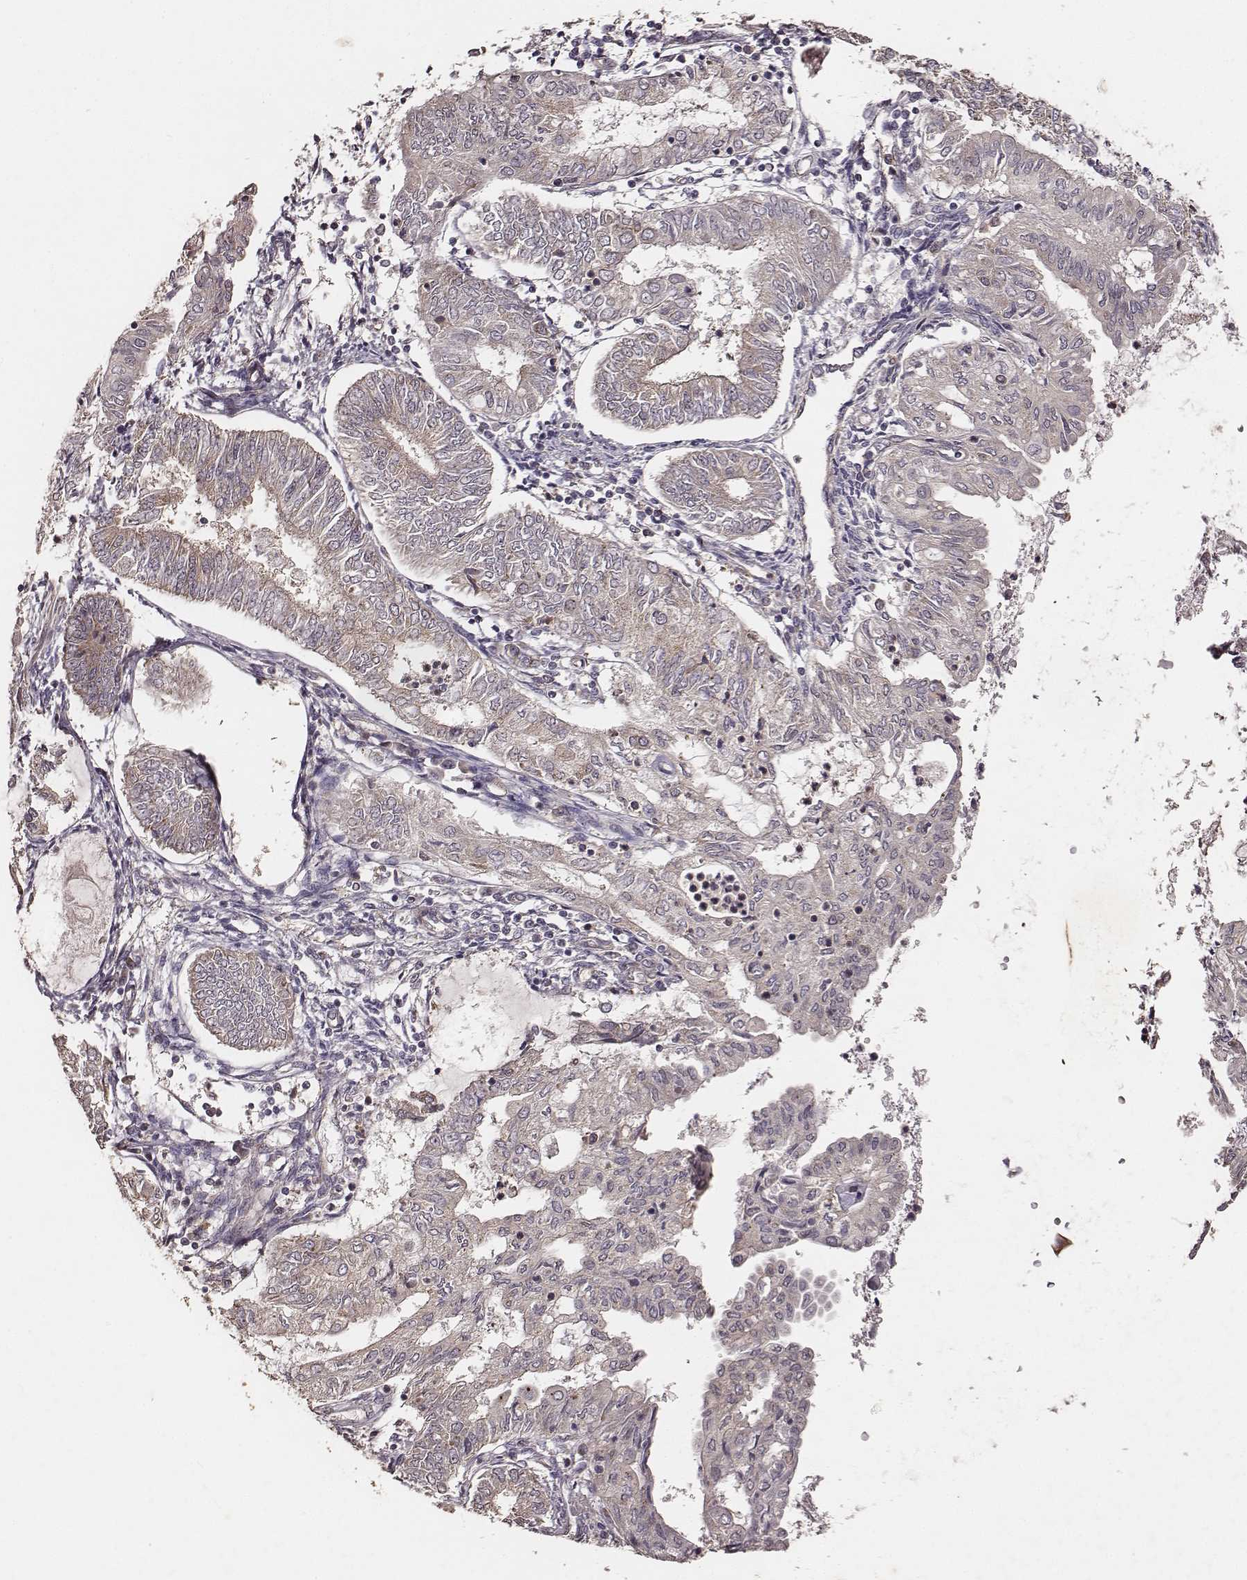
{"staining": {"intensity": "negative", "quantity": "none", "location": "none"}, "tissue": "endometrial cancer", "cell_type": "Tumor cells", "image_type": "cancer", "snomed": [{"axis": "morphology", "description": "Adenocarcinoma, NOS"}, {"axis": "topography", "description": "Endometrium"}], "caption": "Immunohistochemistry of endometrial cancer (adenocarcinoma) shows no staining in tumor cells. The staining is performed using DAB brown chromogen with nuclei counter-stained in using hematoxylin.", "gene": "VPS26A", "patient": {"sex": "female", "age": 68}}